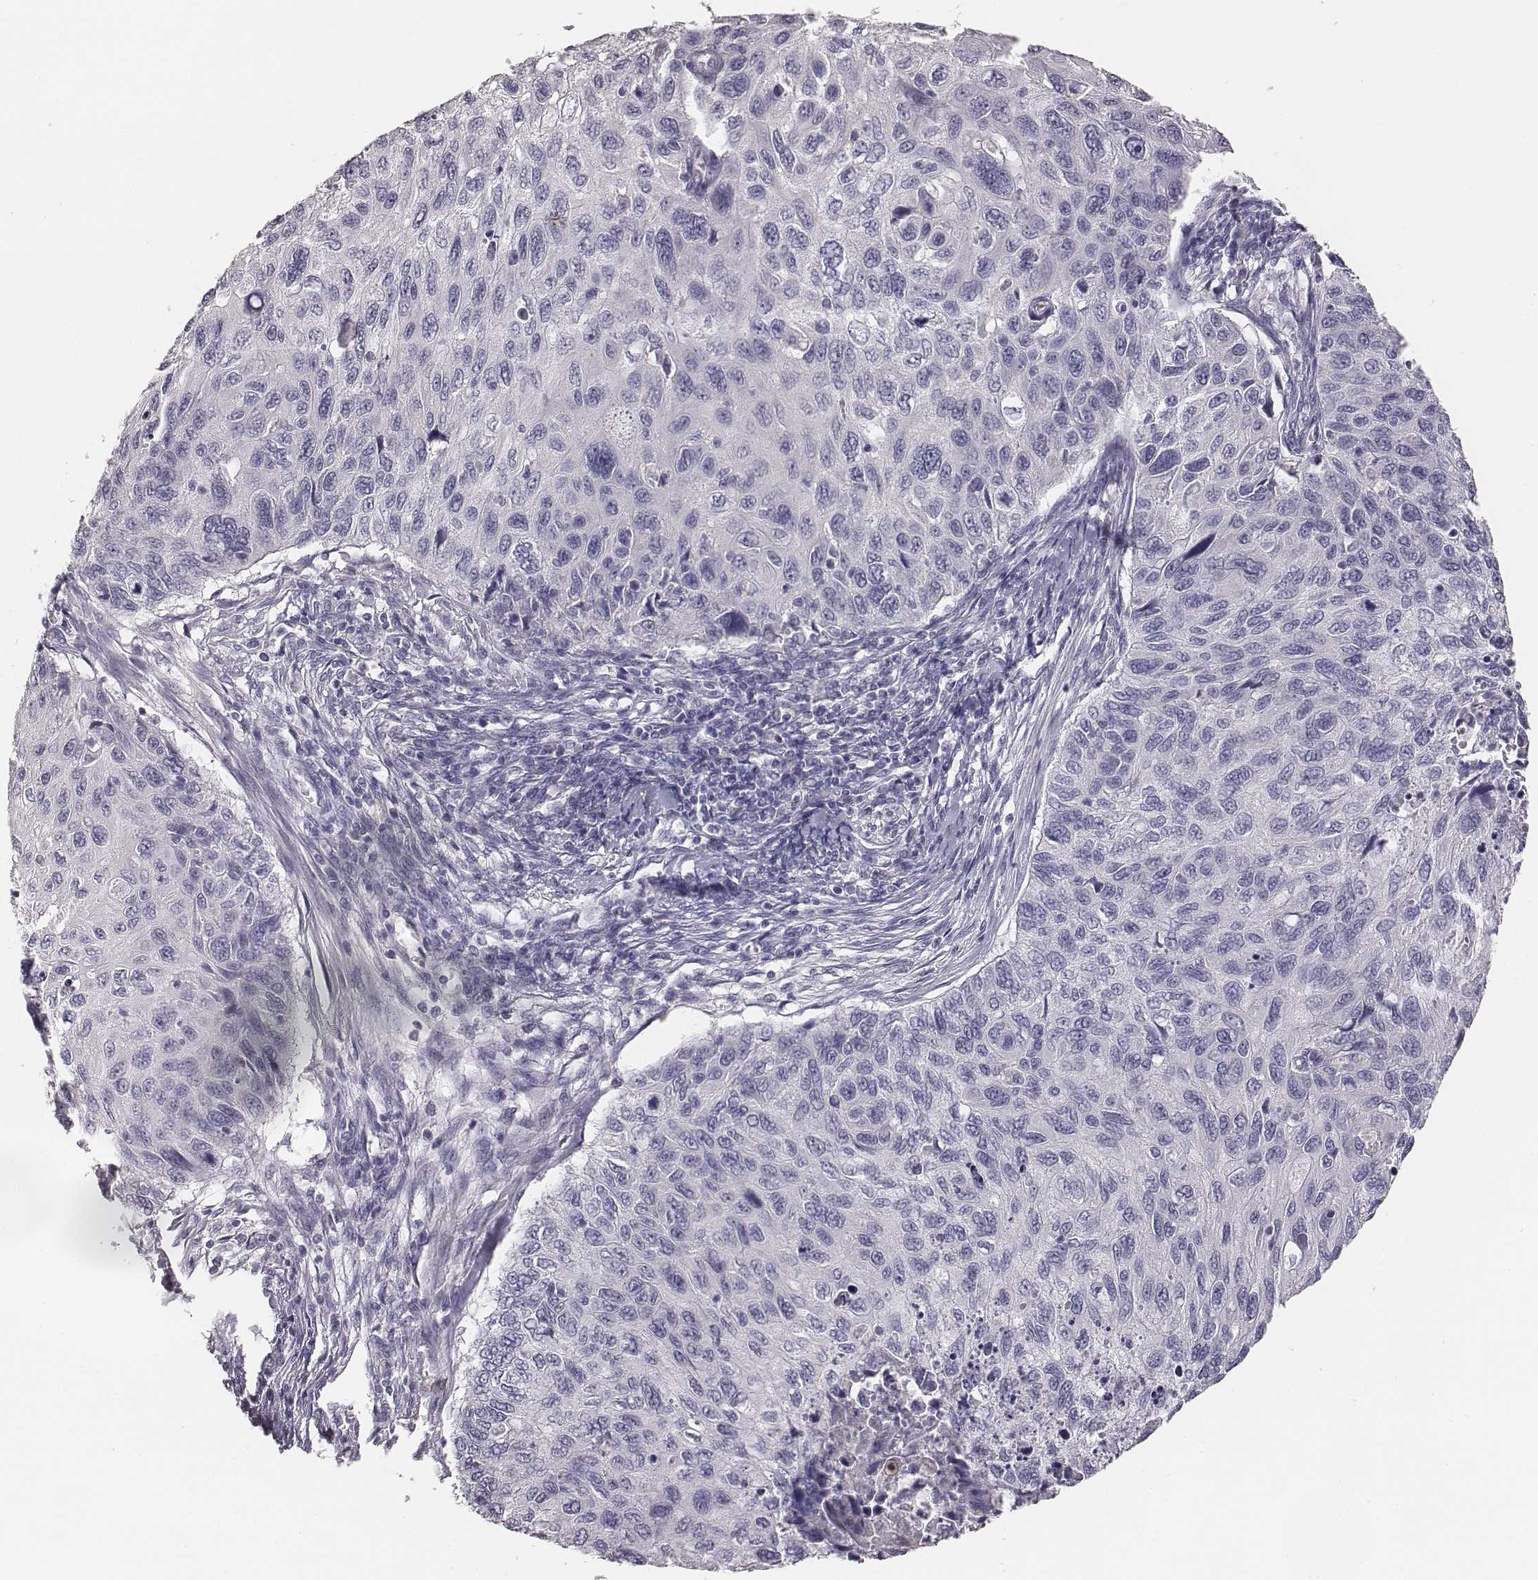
{"staining": {"intensity": "negative", "quantity": "none", "location": "none"}, "tissue": "cervical cancer", "cell_type": "Tumor cells", "image_type": "cancer", "snomed": [{"axis": "morphology", "description": "Squamous cell carcinoma, NOS"}, {"axis": "topography", "description": "Cervix"}], "caption": "Tumor cells show no significant expression in squamous cell carcinoma (cervical). (DAB immunohistochemistry (IHC), high magnification).", "gene": "MYH6", "patient": {"sex": "female", "age": 70}}